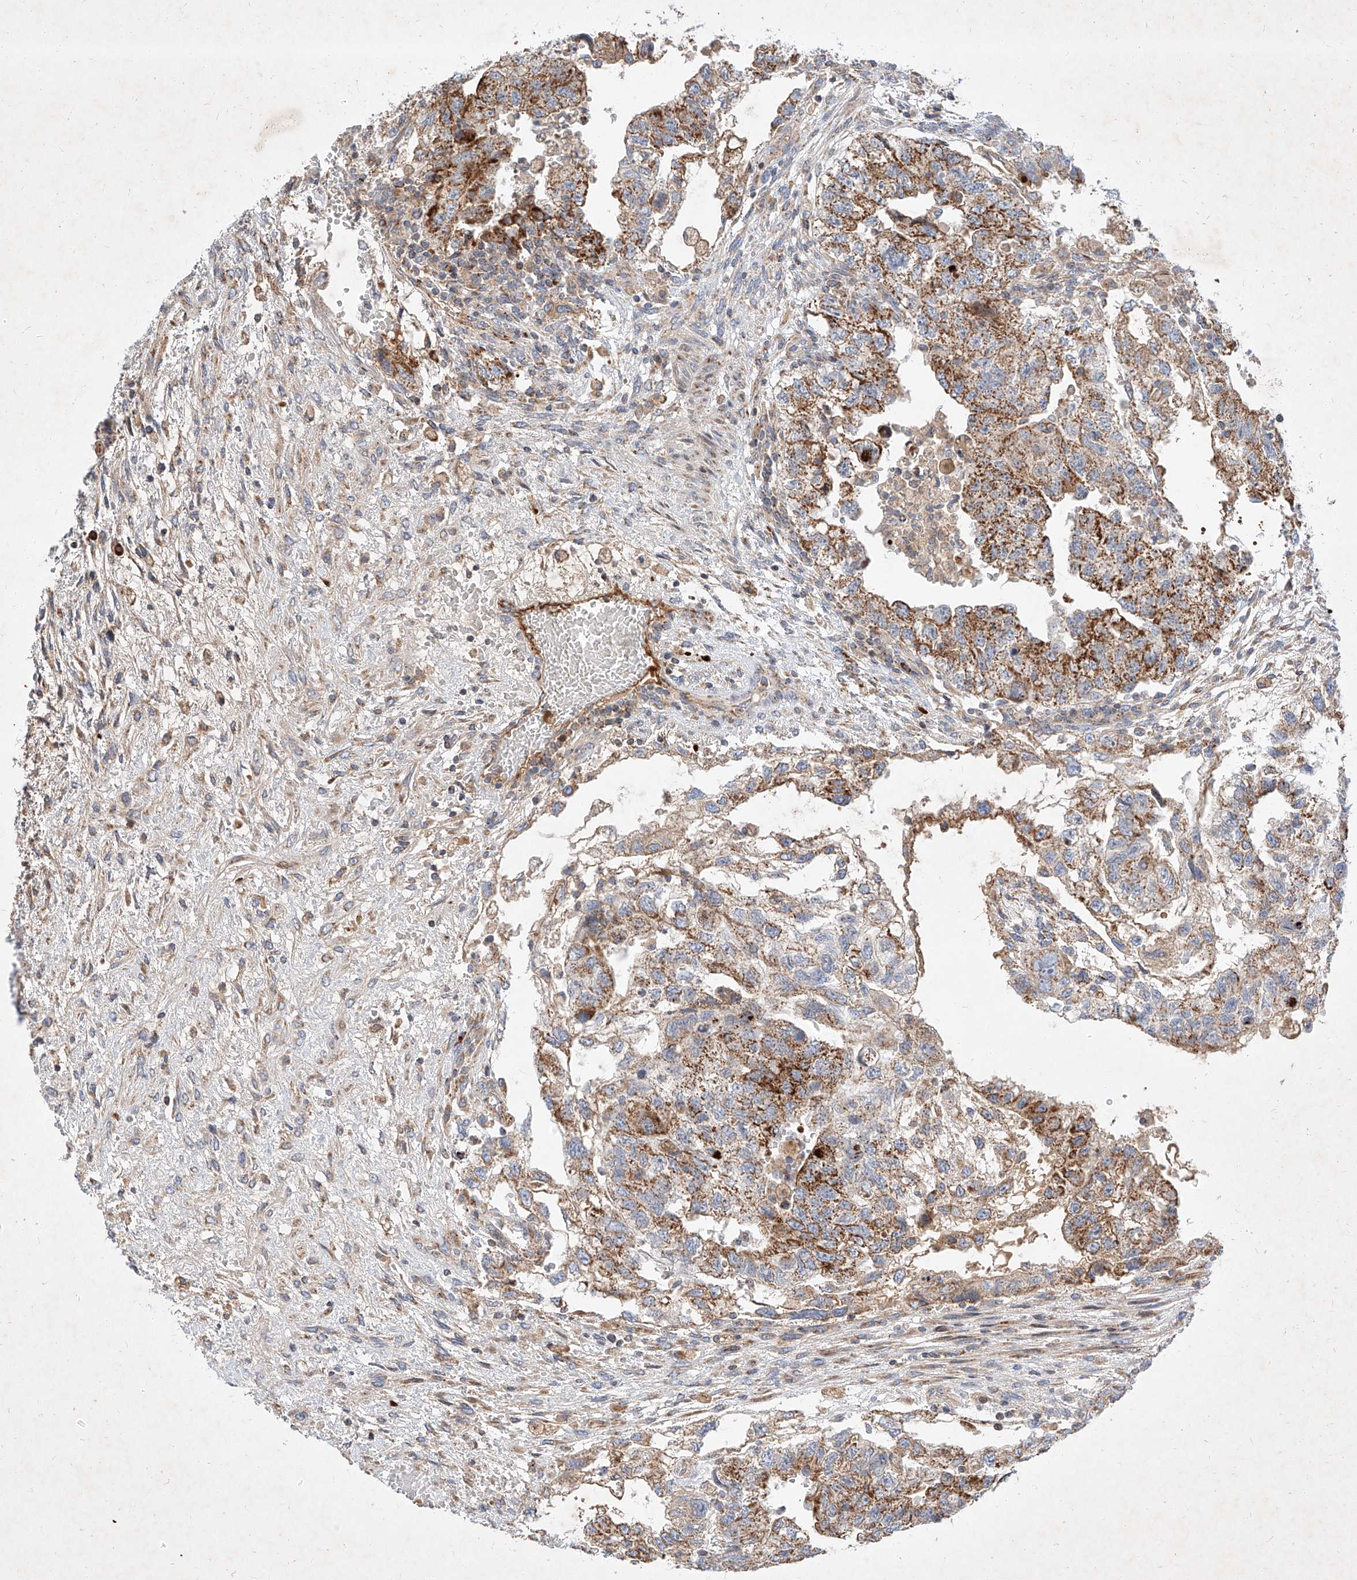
{"staining": {"intensity": "moderate", "quantity": ">75%", "location": "cytoplasmic/membranous"}, "tissue": "testis cancer", "cell_type": "Tumor cells", "image_type": "cancer", "snomed": [{"axis": "morphology", "description": "Carcinoma, Embryonal, NOS"}, {"axis": "topography", "description": "Testis"}], "caption": "High-power microscopy captured an immunohistochemistry image of embryonal carcinoma (testis), revealing moderate cytoplasmic/membranous expression in about >75% of tumor cells.", "gene": "OSGEPL1", "patient": {"sex": "male", "age": 36}}